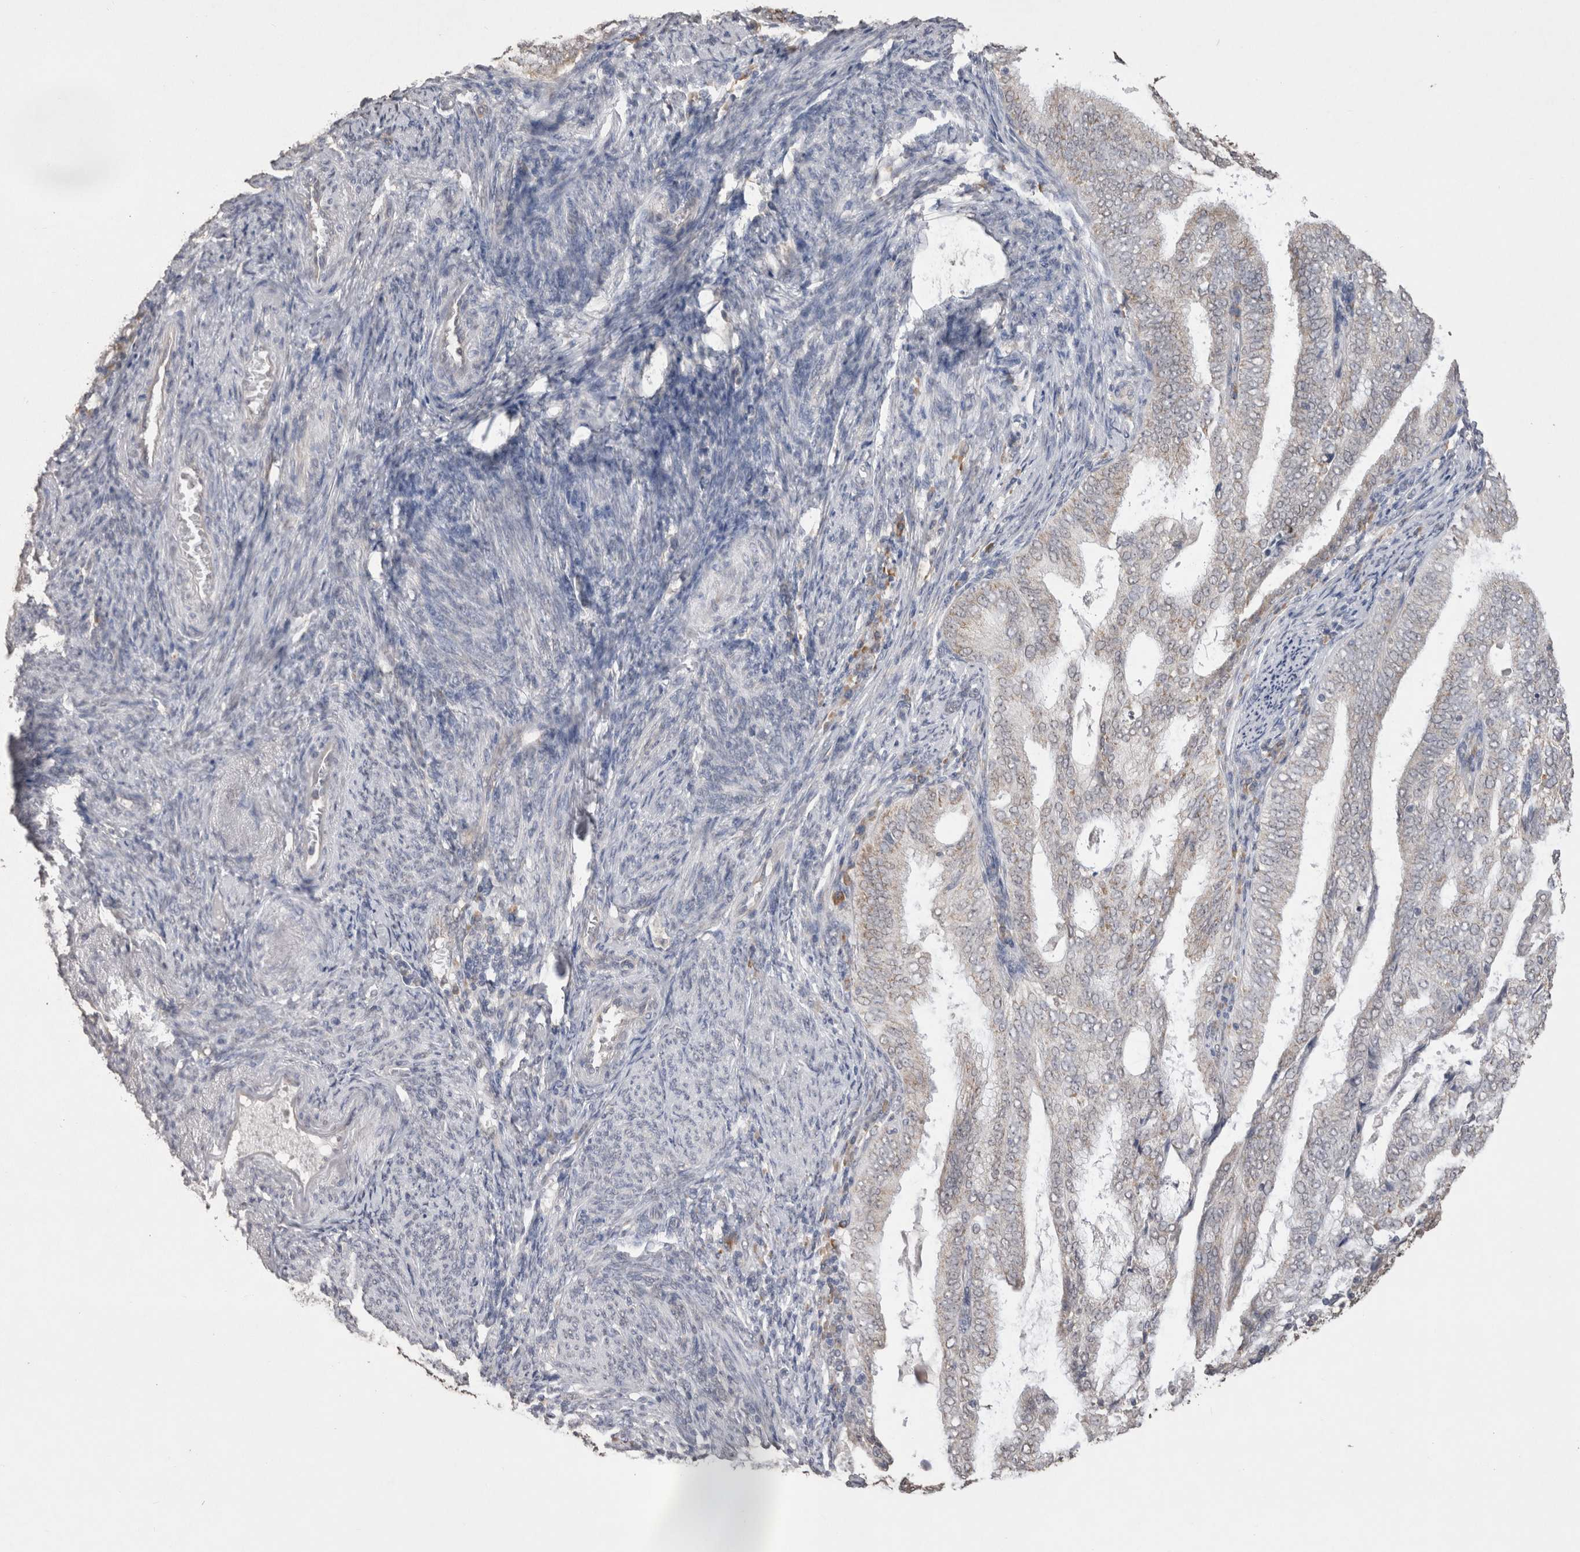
{"staining": {"intensity": "negative", "quantity": "none", "location": "none"}, "tissue": "endometrial cancer", "cell_type": "Tumor cells", "image_type": "cancer", "snomed": [{"axis": "morphology", "description": "Adenocarcinoma, NOS"}, {"axis": "topography", "description": "Endometrium"}], "caption": "Image shows no protein positivity in tumor cells of endometrial adenocarcinoma tissue.", "gene": "NOMO1", "patient": {"sex": "female", "age": 58}}